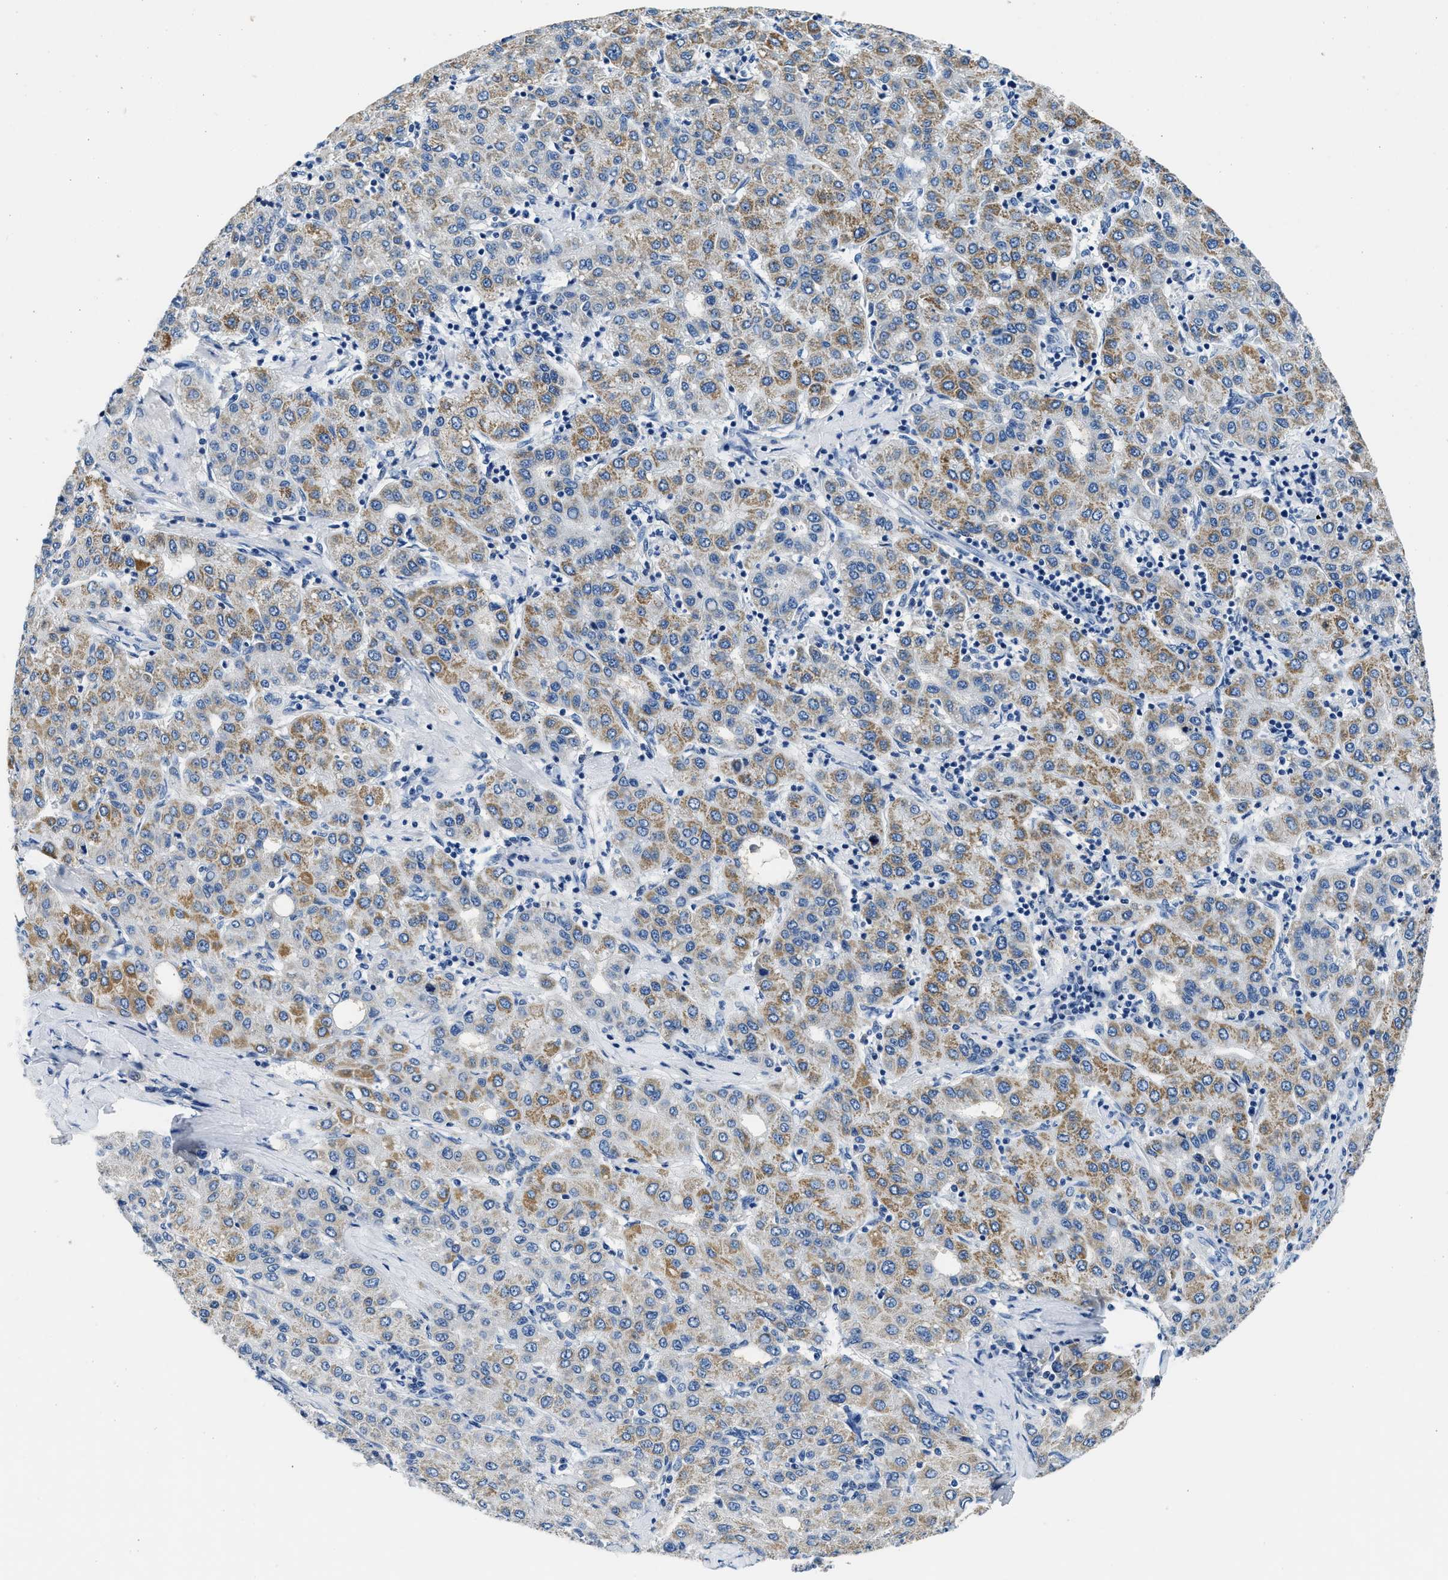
{"staining": {"intensity": "moderate", "quantity": ">75%", "location": "cytoplasmic/membranous"}, "tissue": "liver cancer", "cell_type": "Tumor cells", "image_type": "cancer", "snomed": [{"axis": "morphology", "description": "Carcinoma, Hepatocellular, NOS"}, {"axis": "topography", "description": "Liver"}], "caption": "The immunohistochemical stain shows moderate cytoplasmic/membranous staining in tumor cells of liver cancer (hepatocellular carcinoma) tissue.", "gene": "PCK2", "patient": {"sex": "male", "age": 65}}